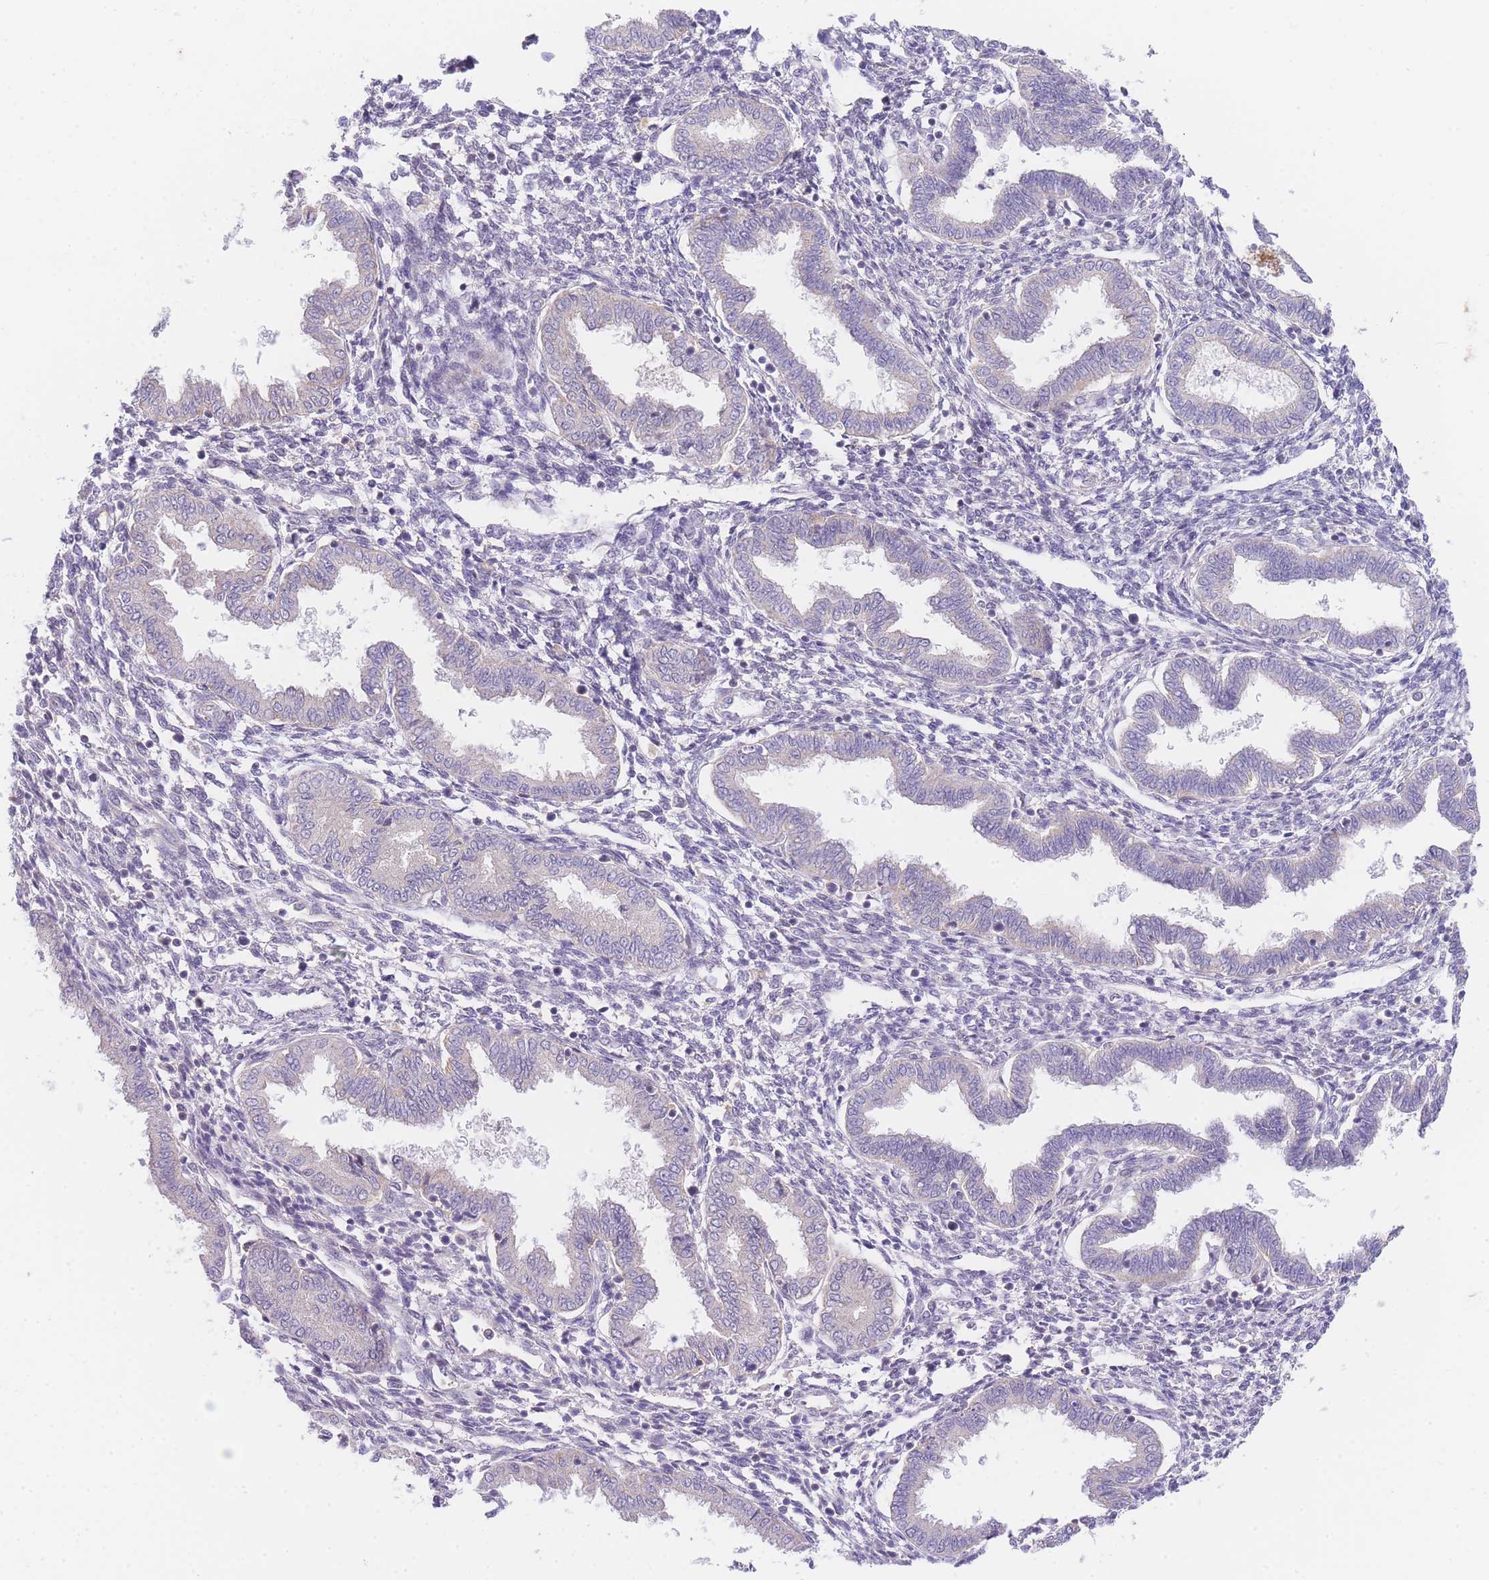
{"staining": {"intensity": "weak", "quantity": "<25%", "location": "nuclear"}, "tissue": "endometrium", "cell_type": "Cells in endometrial stroma", "image_type": "normal", "snomed": [{"axis": "morphology", "description": "Normal tissue, NOS"}, {"axis": "topography", "description": "Endometrium"}], "caption": "Immunohistochemistry (IHC) of unremarkable endometrium reveals no expression in cells in endometrial stroma. (Brightfield microscopy of DAB immunohistochemistry at high magnification).", "gene": "SLC25A33", "patient": {"sex": "female", "age": 33}}